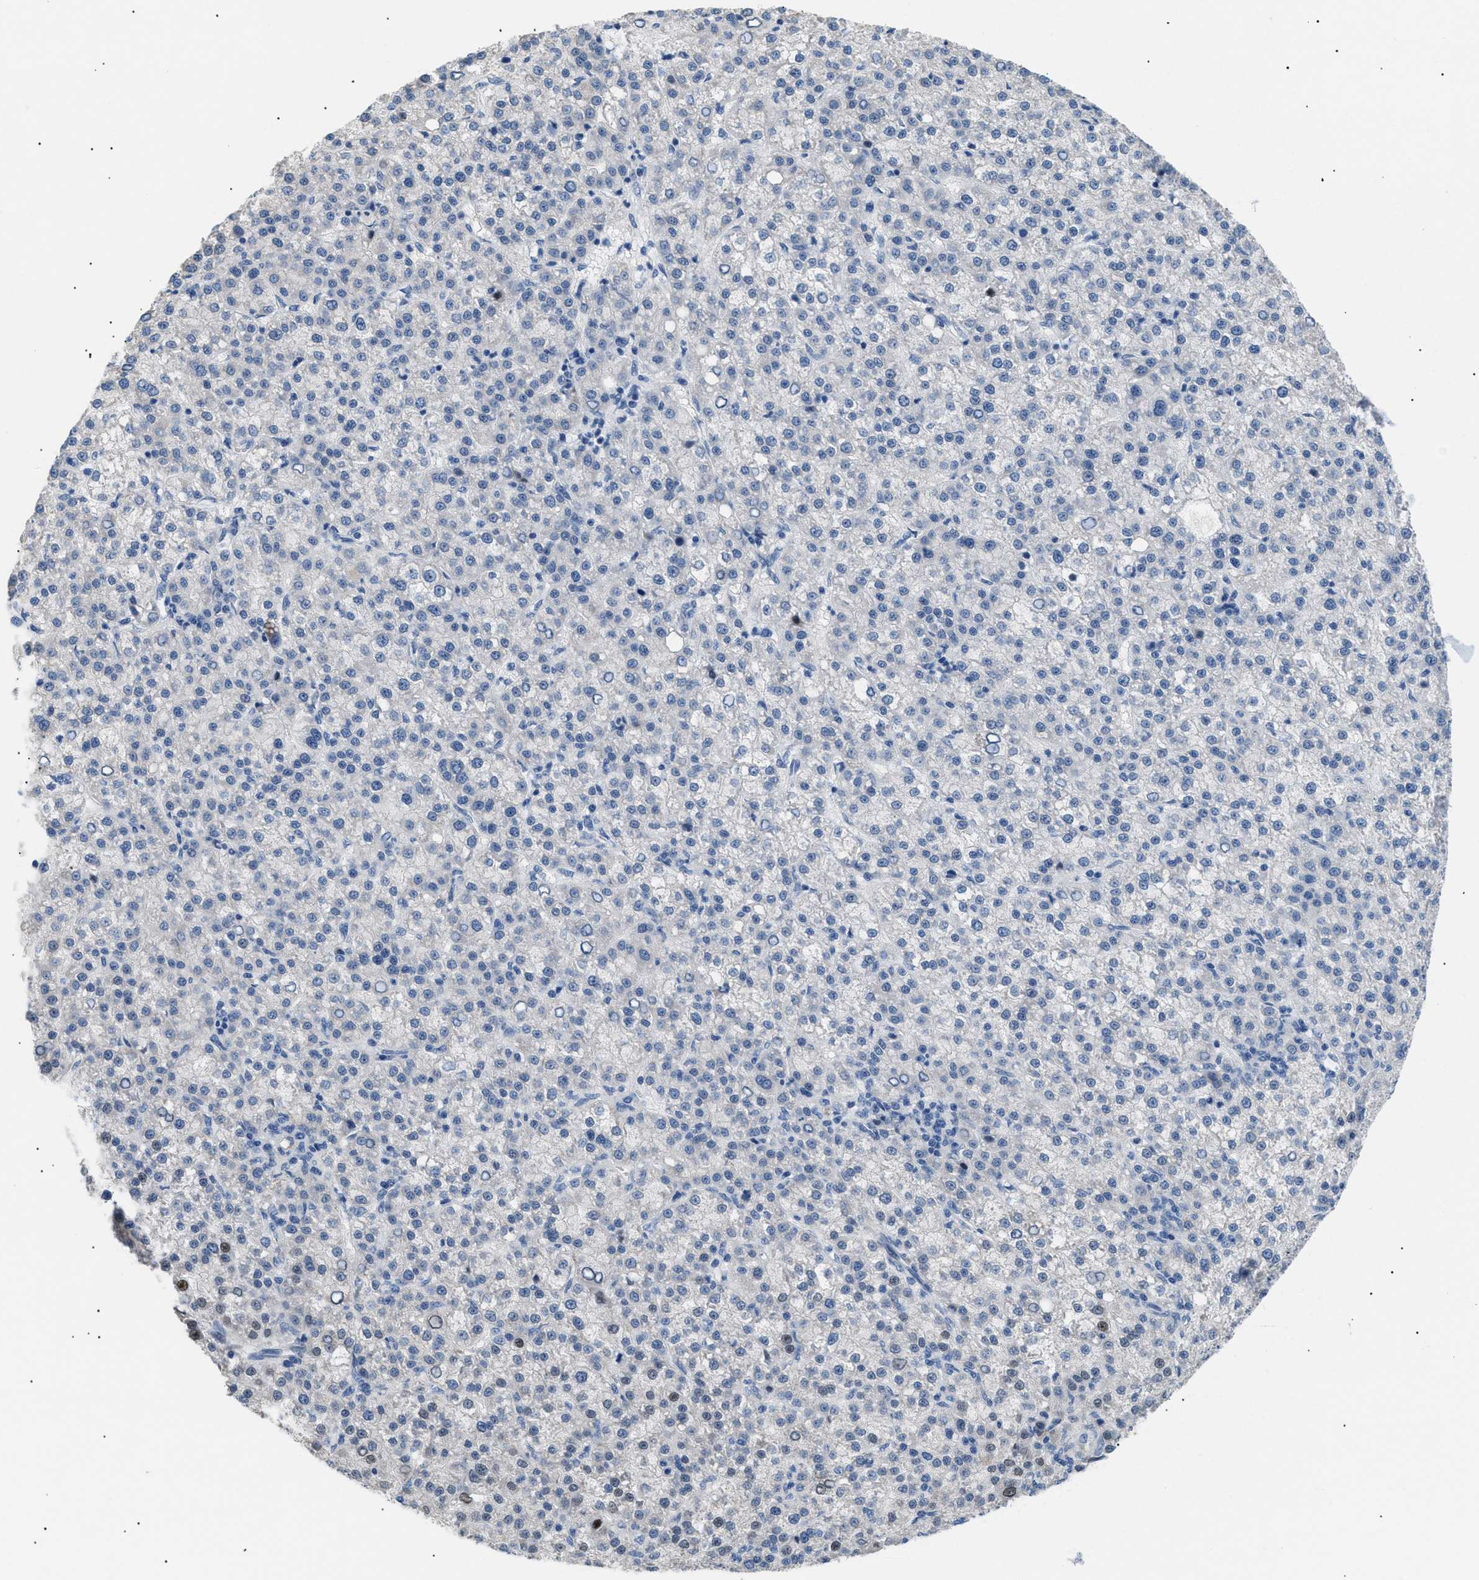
{"staining": {"intensity": "weak", "quantity": "<25%", "location": "nuclear"}, "tissue": "liver cancer", "cell_type": "Tumor cells", "image_type": "cancer", "snomed": [{"axis": "morphology", "description": "Carcinoma, Hepatocellular, NOS"}, {"axis": "topography", "description": "Liver"}], "caption": "DAB (3,3'-diaminobenzidine) immunohistochemical staining of liver cancer (hepatocellular carcinoma) reveals no significant positivity in tumor cells. (Immunohistochemistry, brightfield microscopy, high magnification).", "gene": "ICA1", "patient": {"sex": "female", "age": 58}}